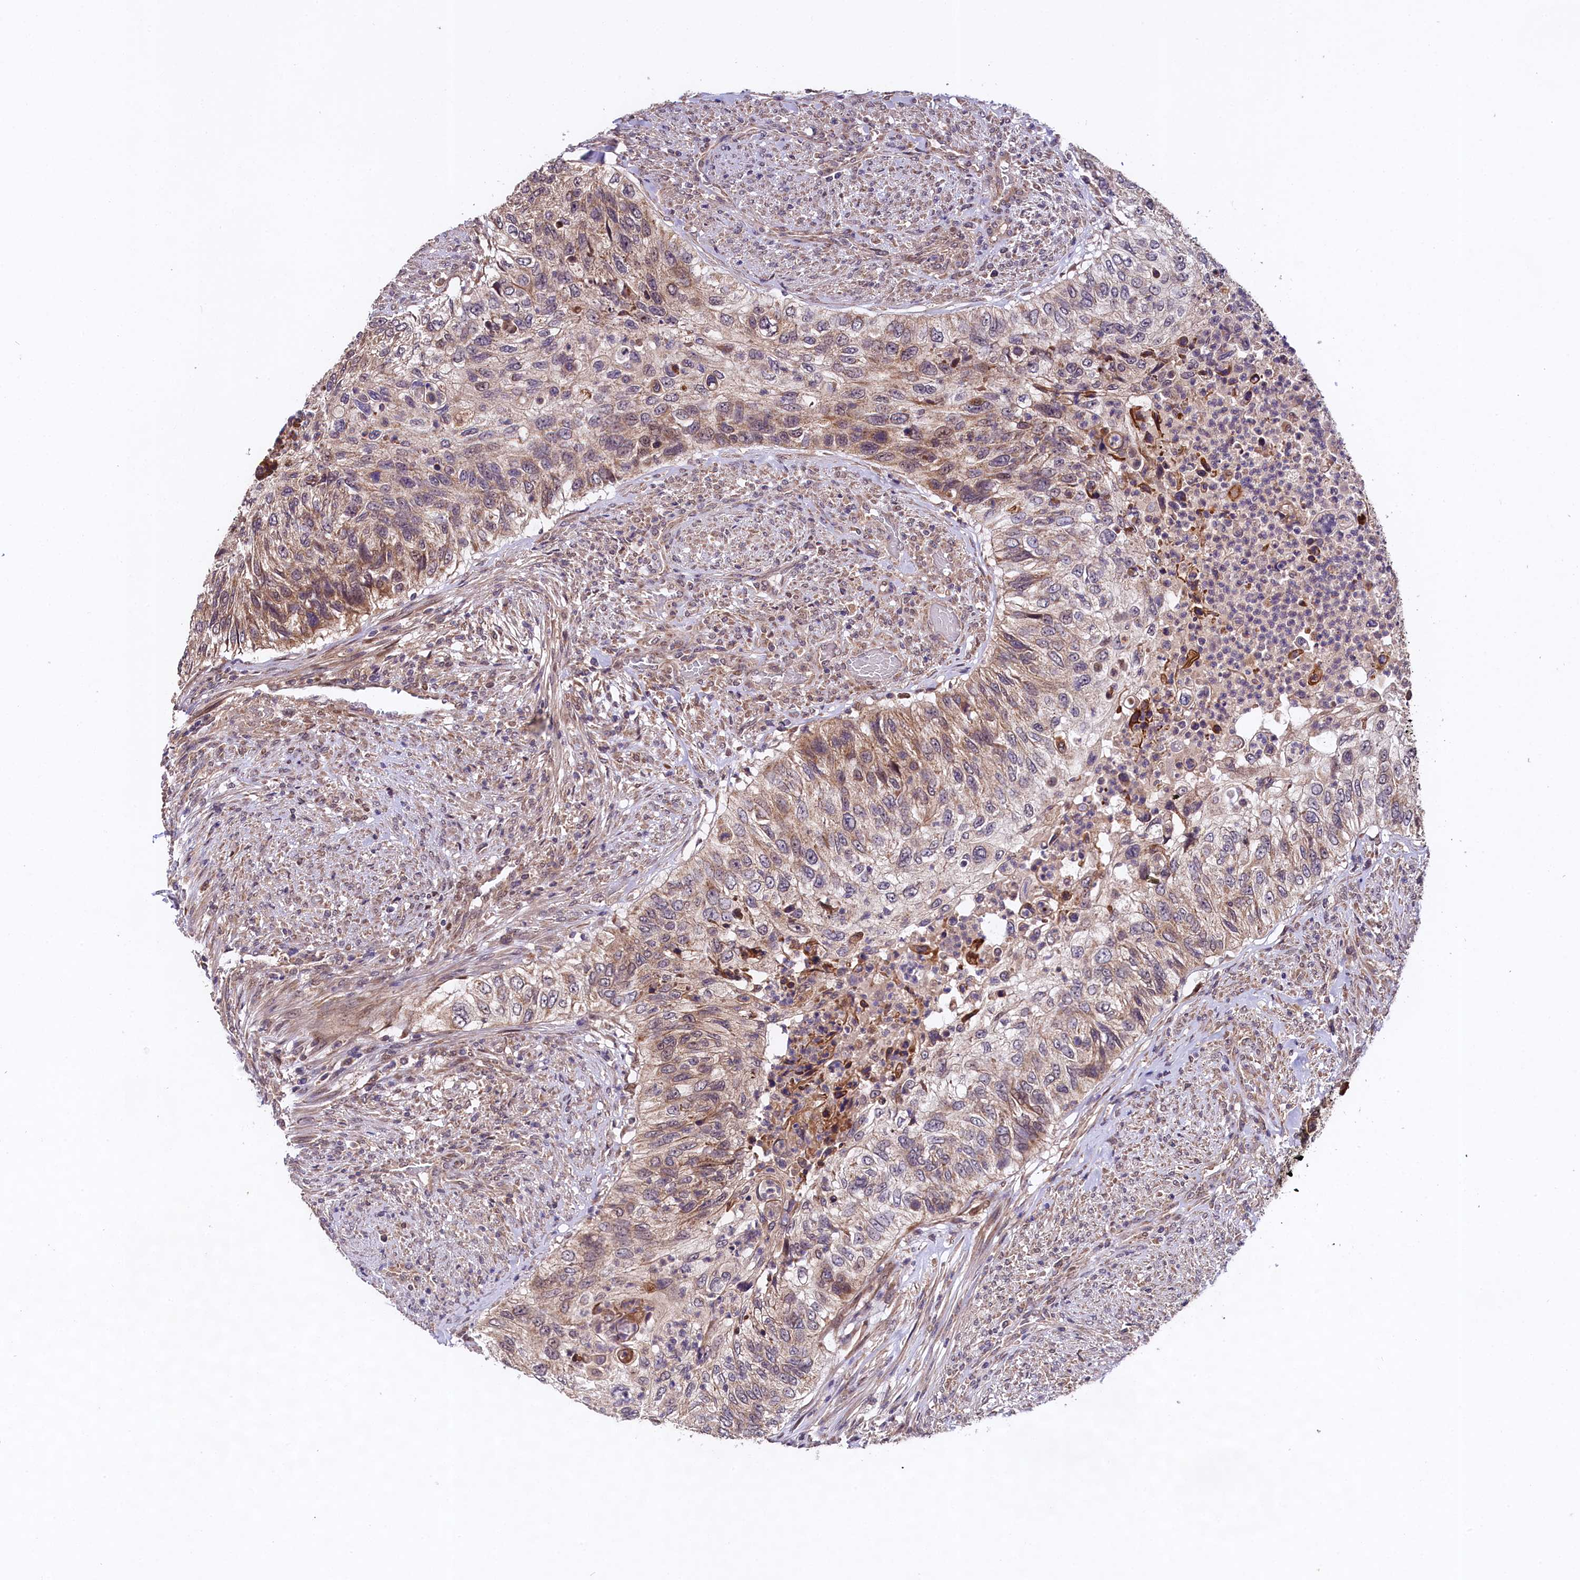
{"staining": {"intensity": "weak", "quantity": "25%-75%", "location": "cytoplasmic/membranous"}, "tissue": "urothelial cancer", "cell_type": "Tumor cells", "image_type": "cancer", "snomed": [{"axis": "morphology", "description": "Urothelial carcinoma, High grade"}, {"axis": "topography", "description": "Urinary bladder"}], "caption": "Immunohistochemistry (IHC) photomicrograph of neoplastic tissue: urothelial cancer stained using immunohistochemistry (IHC) exhibits low levels of weak protein expression localized specifically in the cytoplasmic/membranous of tumor cells, appearing as a cytoplasmic/membranous brown color.", "gene": "DOHH", "patient": {"sex": "female", "age": 60}}